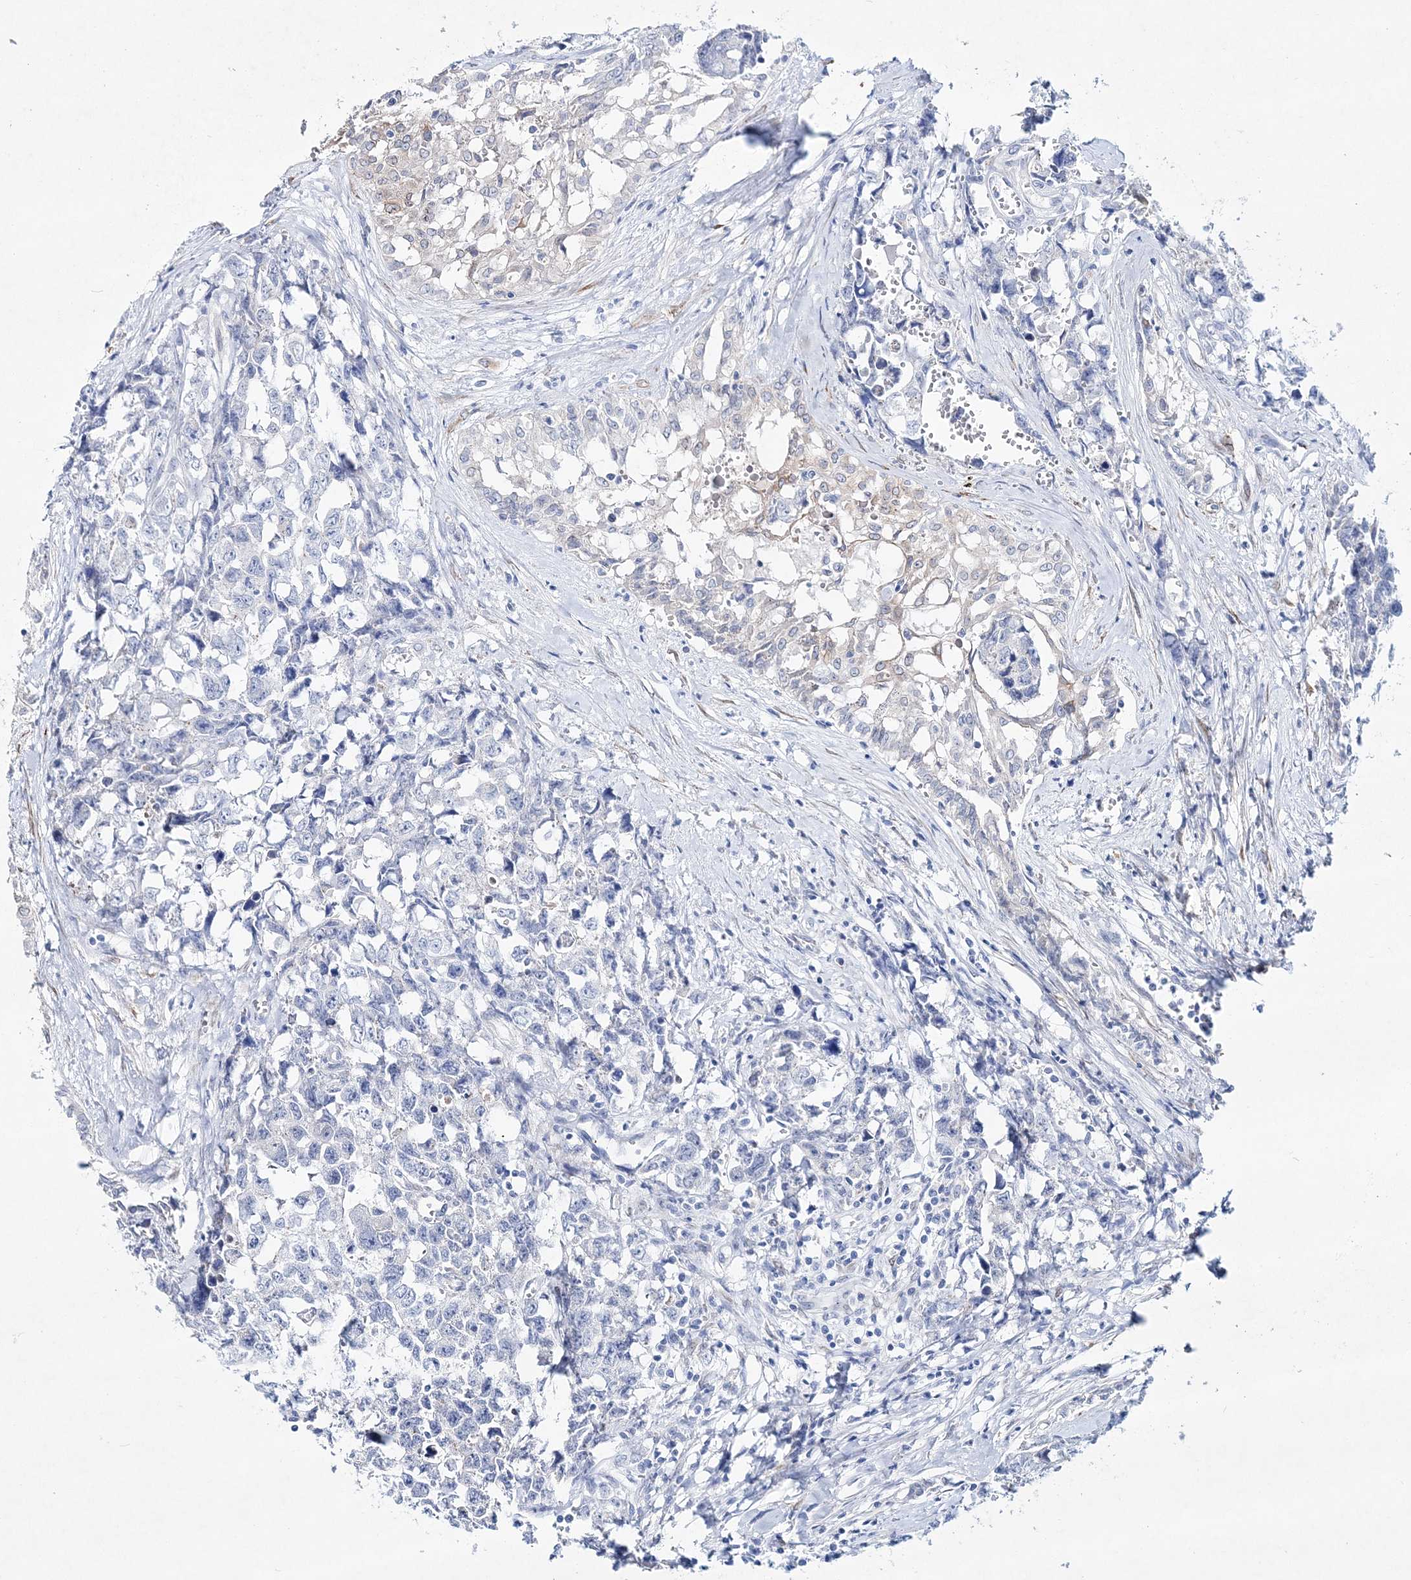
{"staining": {"intensity": "negative", "quantity": "none", "location": "none"}, "tissue": "testis cancer", "cell_type": "Tumor cells", "image_type": "cancer", "snomed": [{"axis": "morphology", "description": "Carcinoma, Embryonal, NOS"}, {"axis": "topography", "description": "Testis"}], "caption": "Tumor cells show no significant protein expression in testis cancer (embryonal carcinoma).", "gene": "SPINK7", "patient": {"sex": "male", "age": 31}}